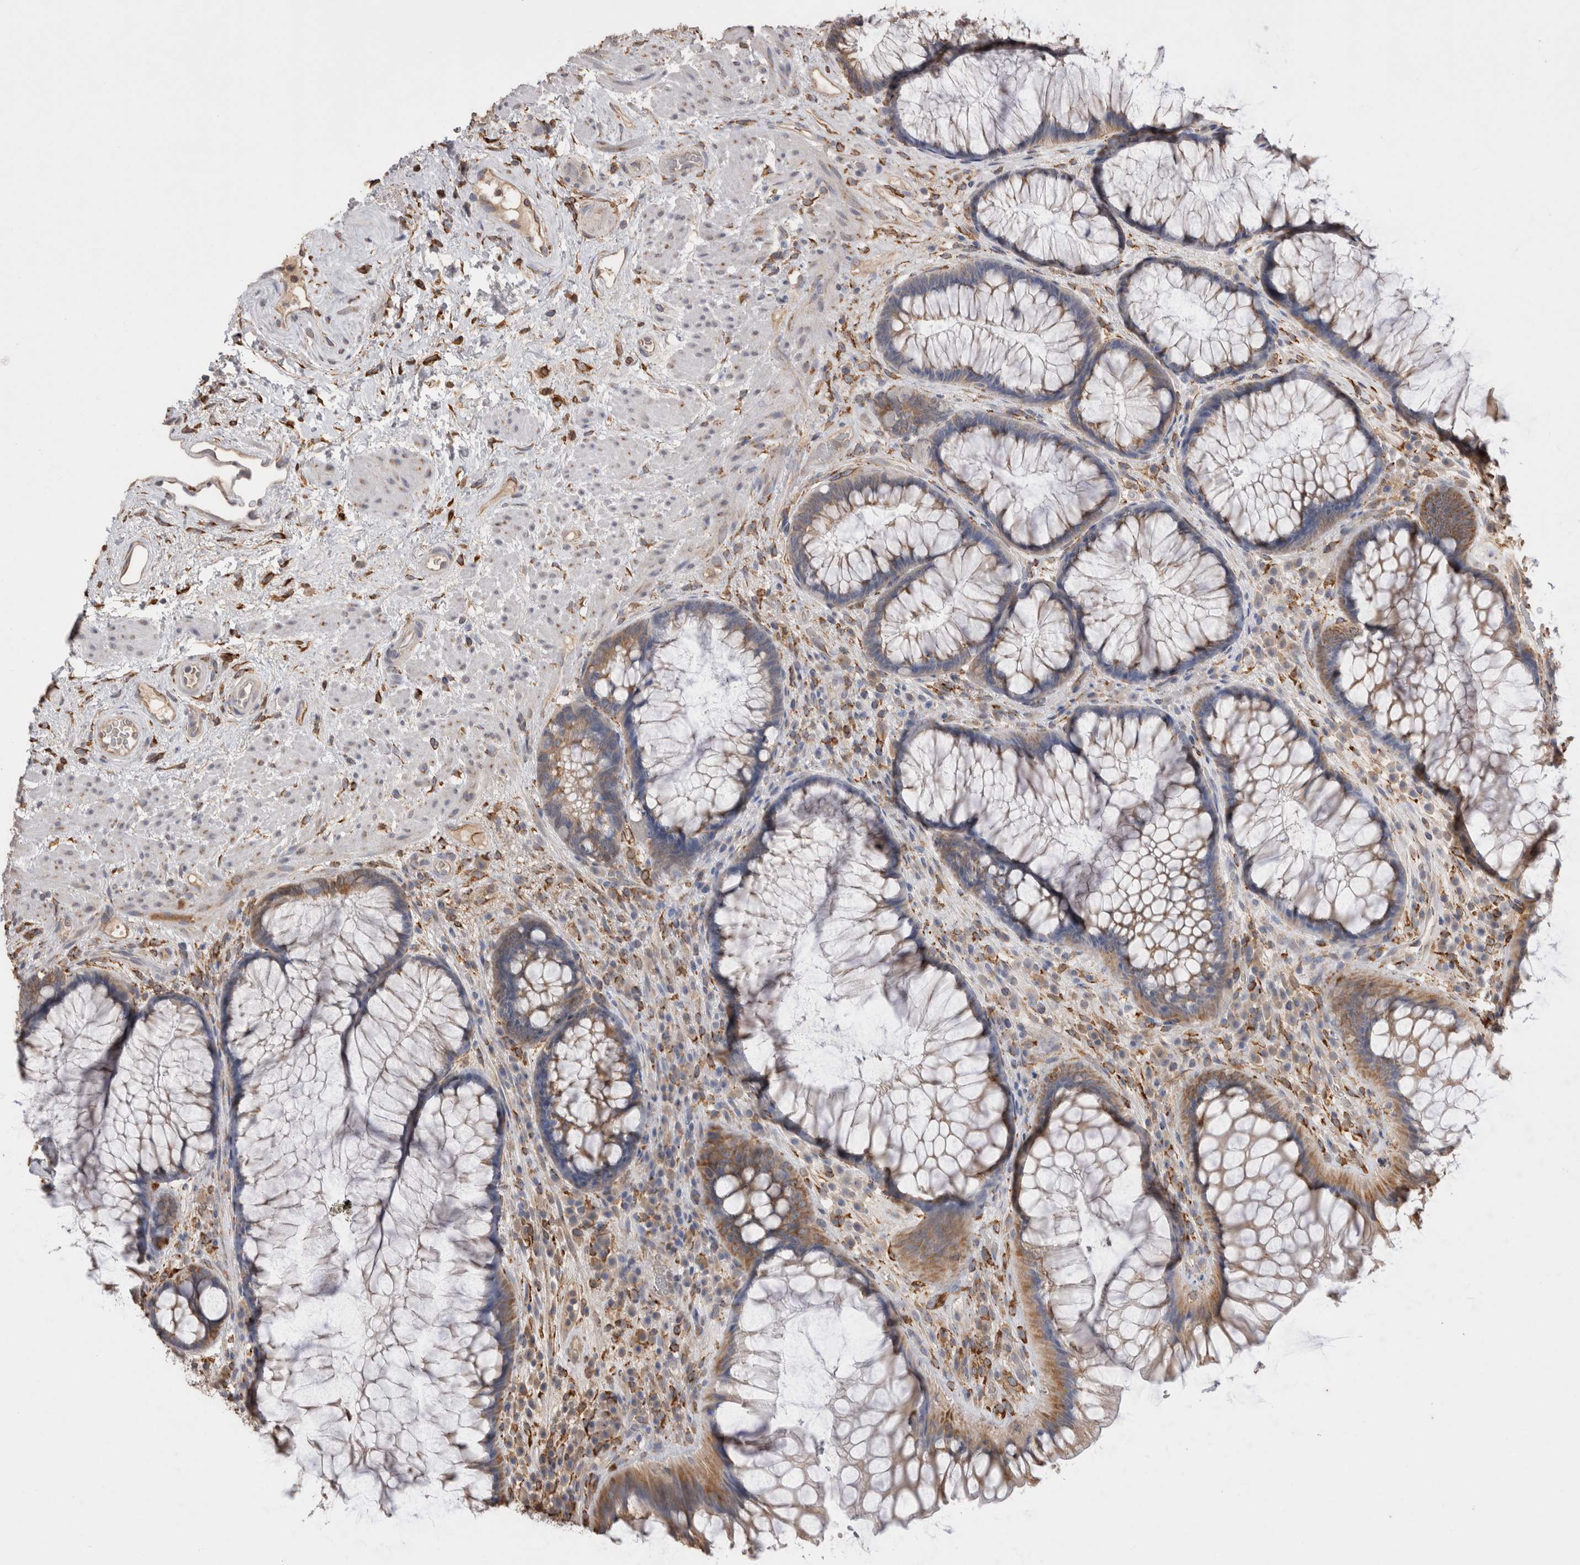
{"staining": {"intensity": "moderate", "quantity": ">75%", "location": "cytoplasmic/membranous"}, "tissue": "rectum", "cell_type": "Glandular cells", "image_type": "normal", "snomed": [{"axis": "morphology", "description": "Normal tissue, NOS"}, {"axis": "topography", "description": "Rectum"}], "caption": "Brown immunohistochemical staining in unremarkable rectum shows moderate cytoplasmic/membranous positivity in about >75% of glandular cells. The staining was performed using DAB to visualize the protein expression in brown, while the nuclei were stained in blue with hematoxylin (Magnification: 20x).", "gene": "LRPAP1", "patient": {"sex": "male", "age": 51}}